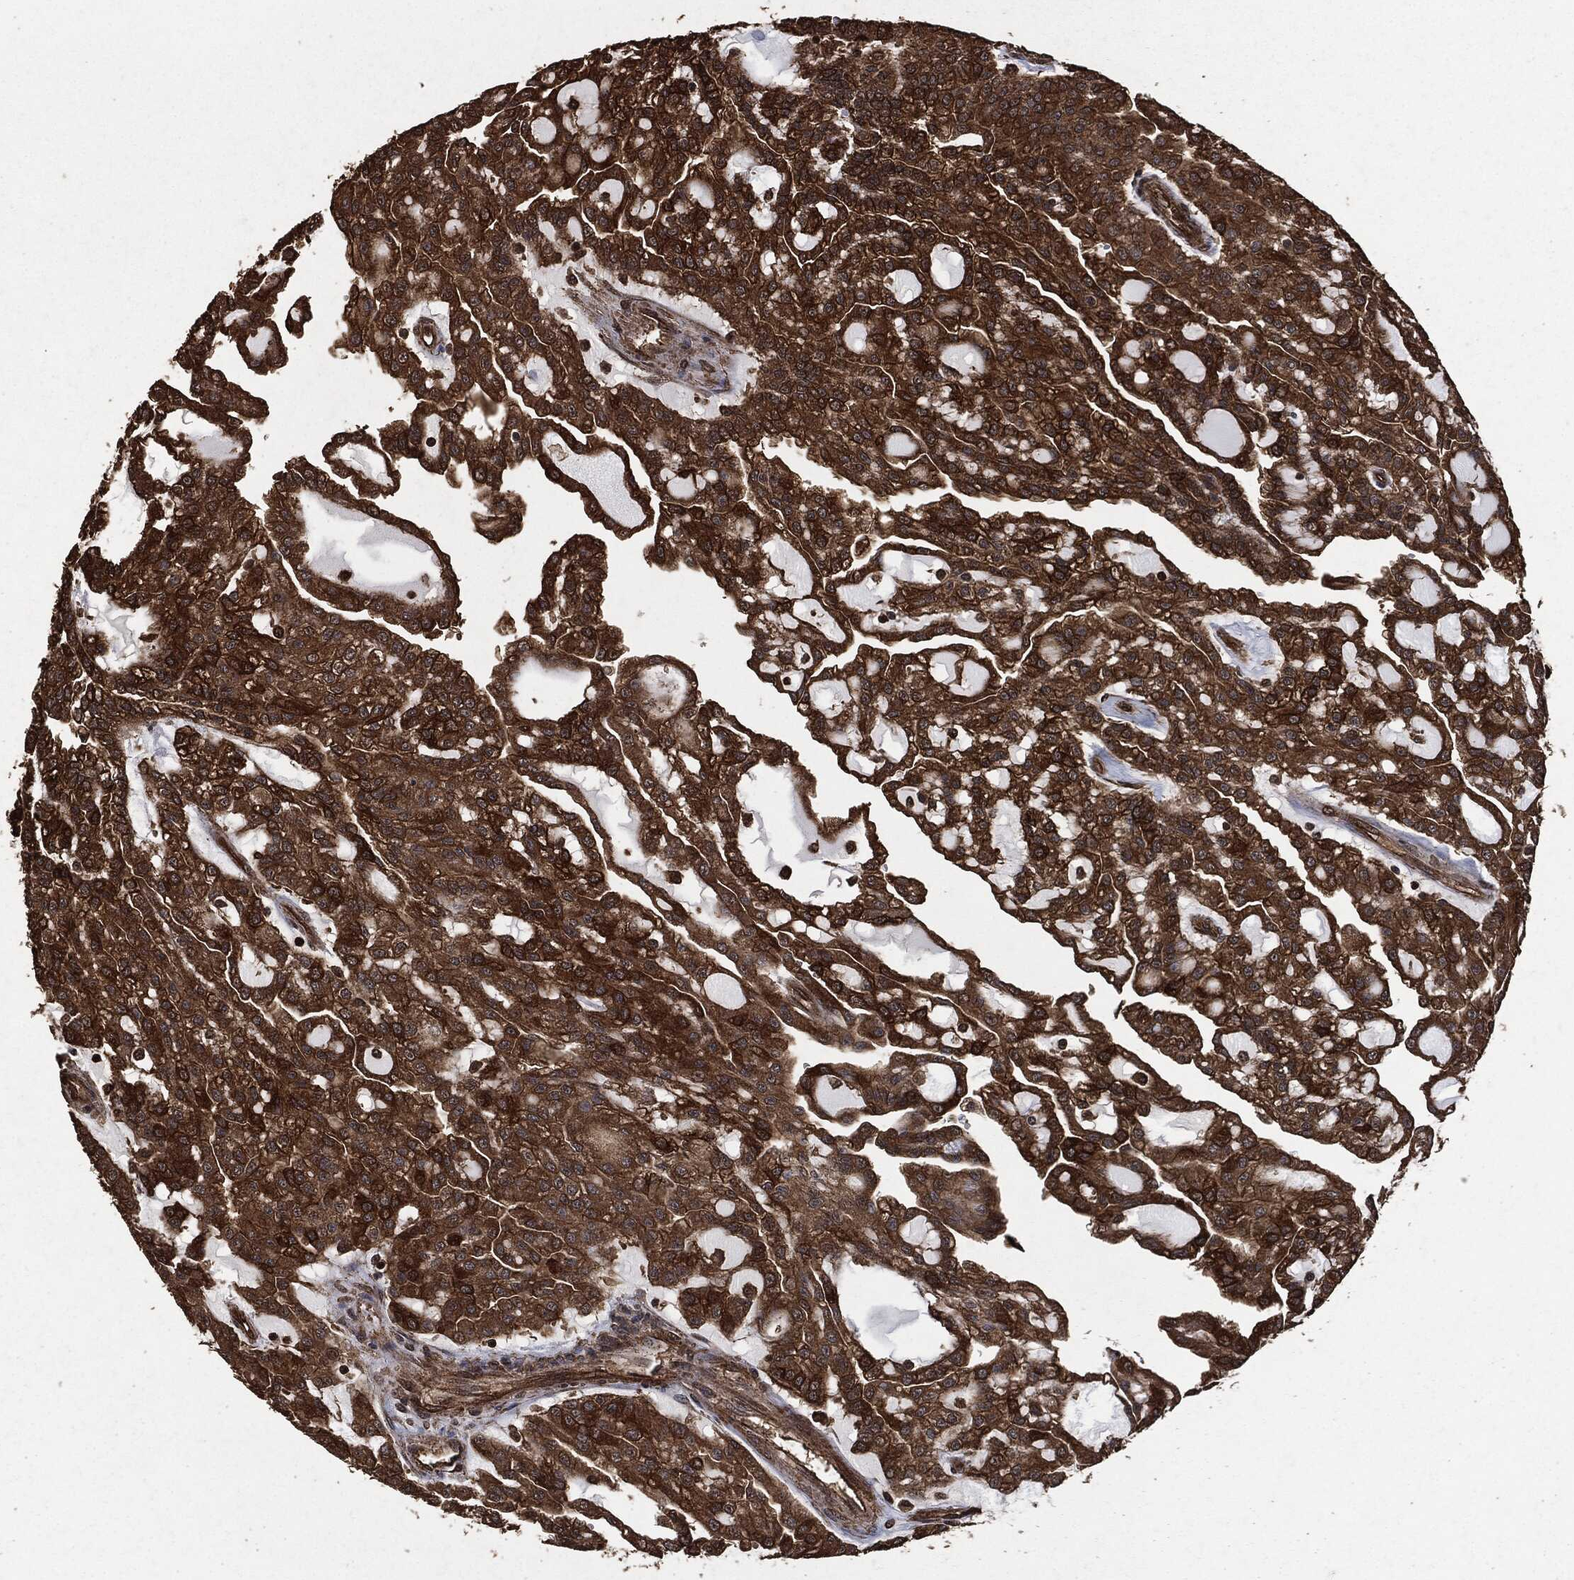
{"staining": {"intensity": "strong", "quantity": ">75%", "location": "cytoplasmic/membranous"}, "tissue": "renal cancer", "cell_type": "Tumor cells", "image_type": "cancer", "snomed": [{"axis": "morphology", "description": "Adenocarcinoma, NOS"}, {"axis": "topography", "description": "Kidney"}], "caption": "Renal cancer (adenocarcinoma) stained for a protein (brown) shows strong cytoplasmic/membranous positive expression in about >75% of tumor cells.", "gene": "HRAS", "patient": {"sex": "male", "age": 63}}